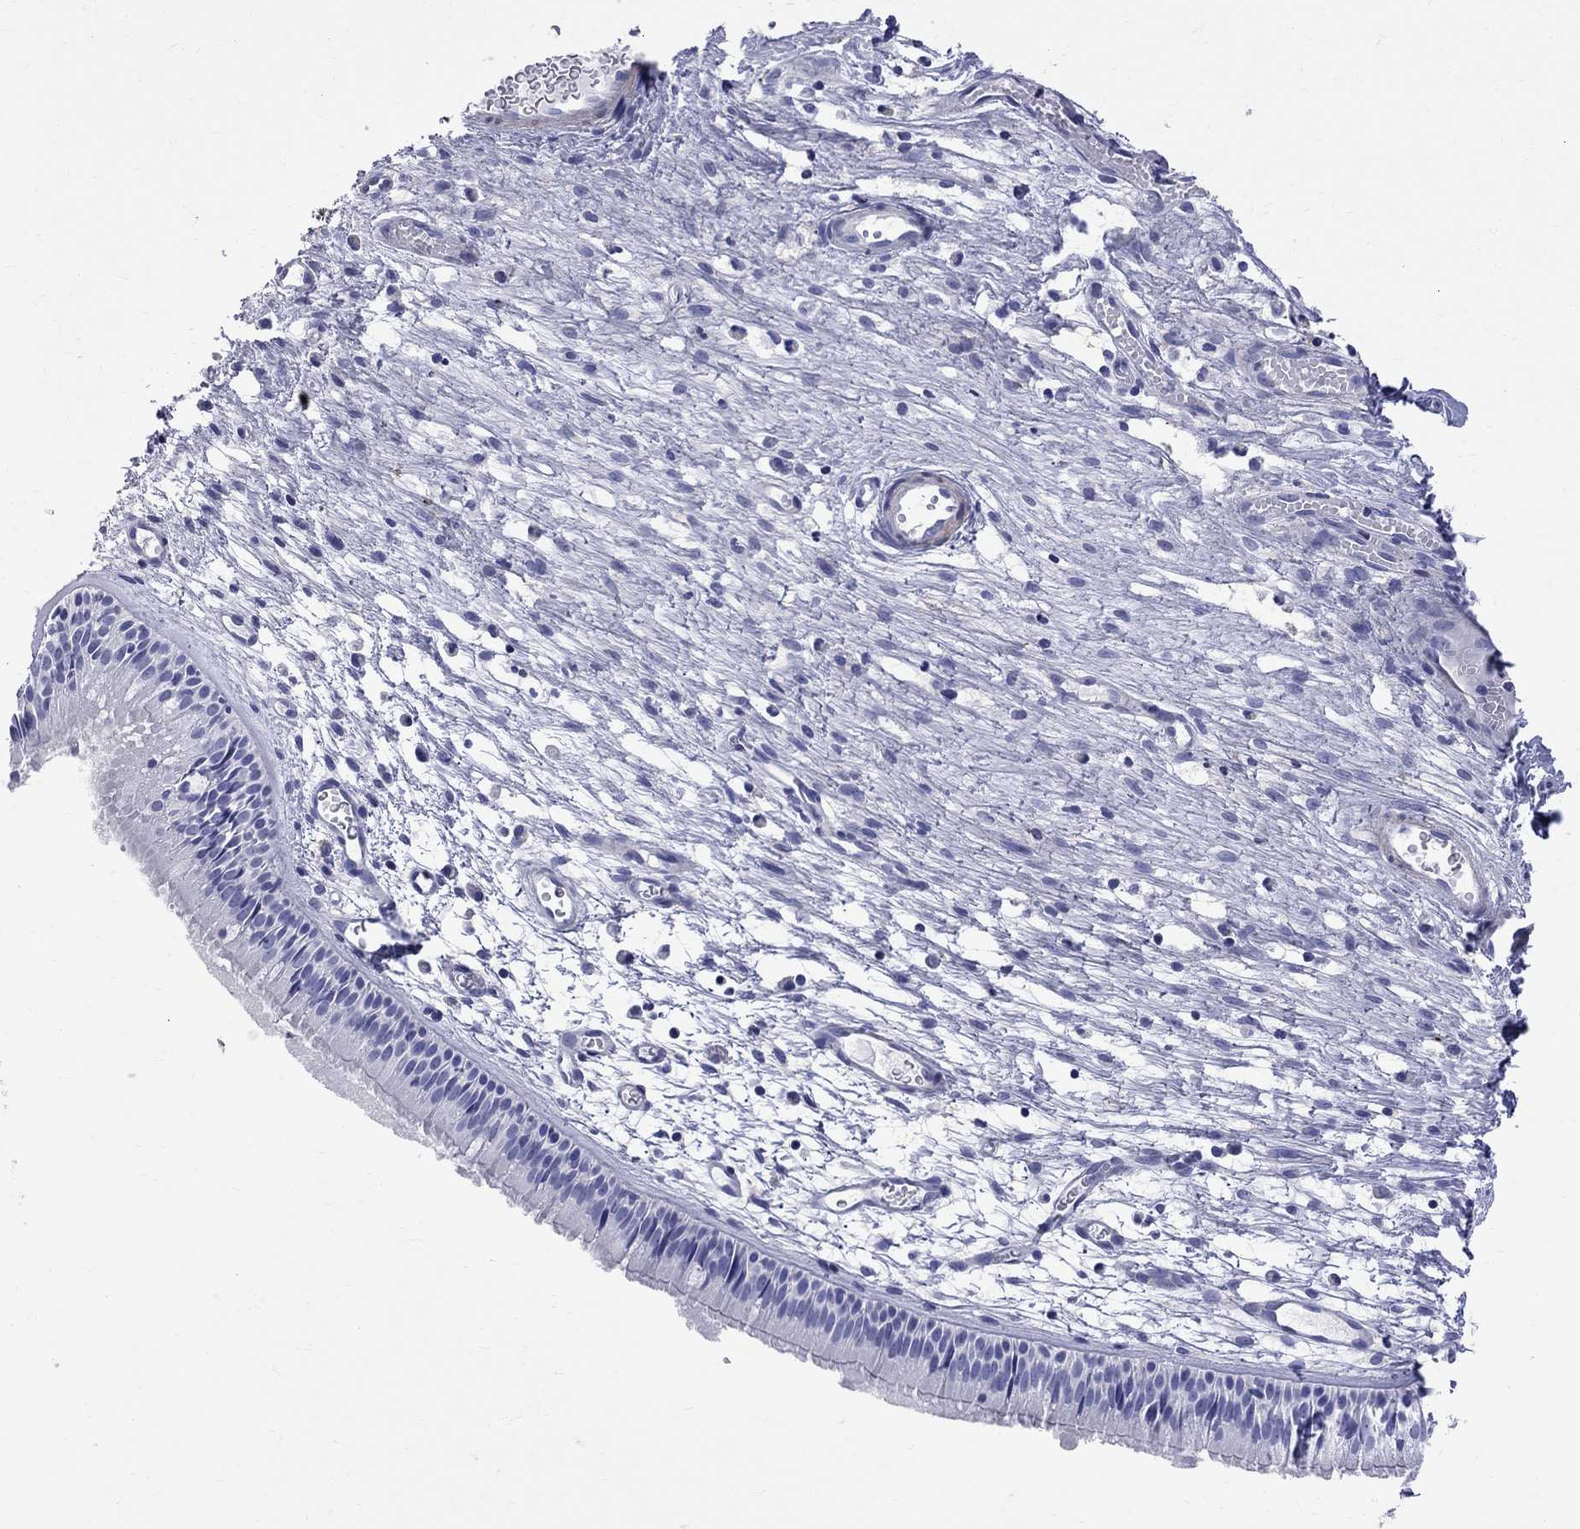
{"staining": {"intensity": "negative", "quantity": "none", "location": "none"}, "tissue": "nasopharynx", "cell_type": "Respiratory epithelial cells", "image_type": "normal", "snomed": [{"axis": "morphology", "description": "Normal tissue, NOS"}, {"axis": "topography", "description": "Nasopharynx"}], "caption": "An image of human nasopharynx is negative for staining in respiratory epithelial cells.", "gene": "S100A3", "patient": {"sex": "male", "age": 51}}